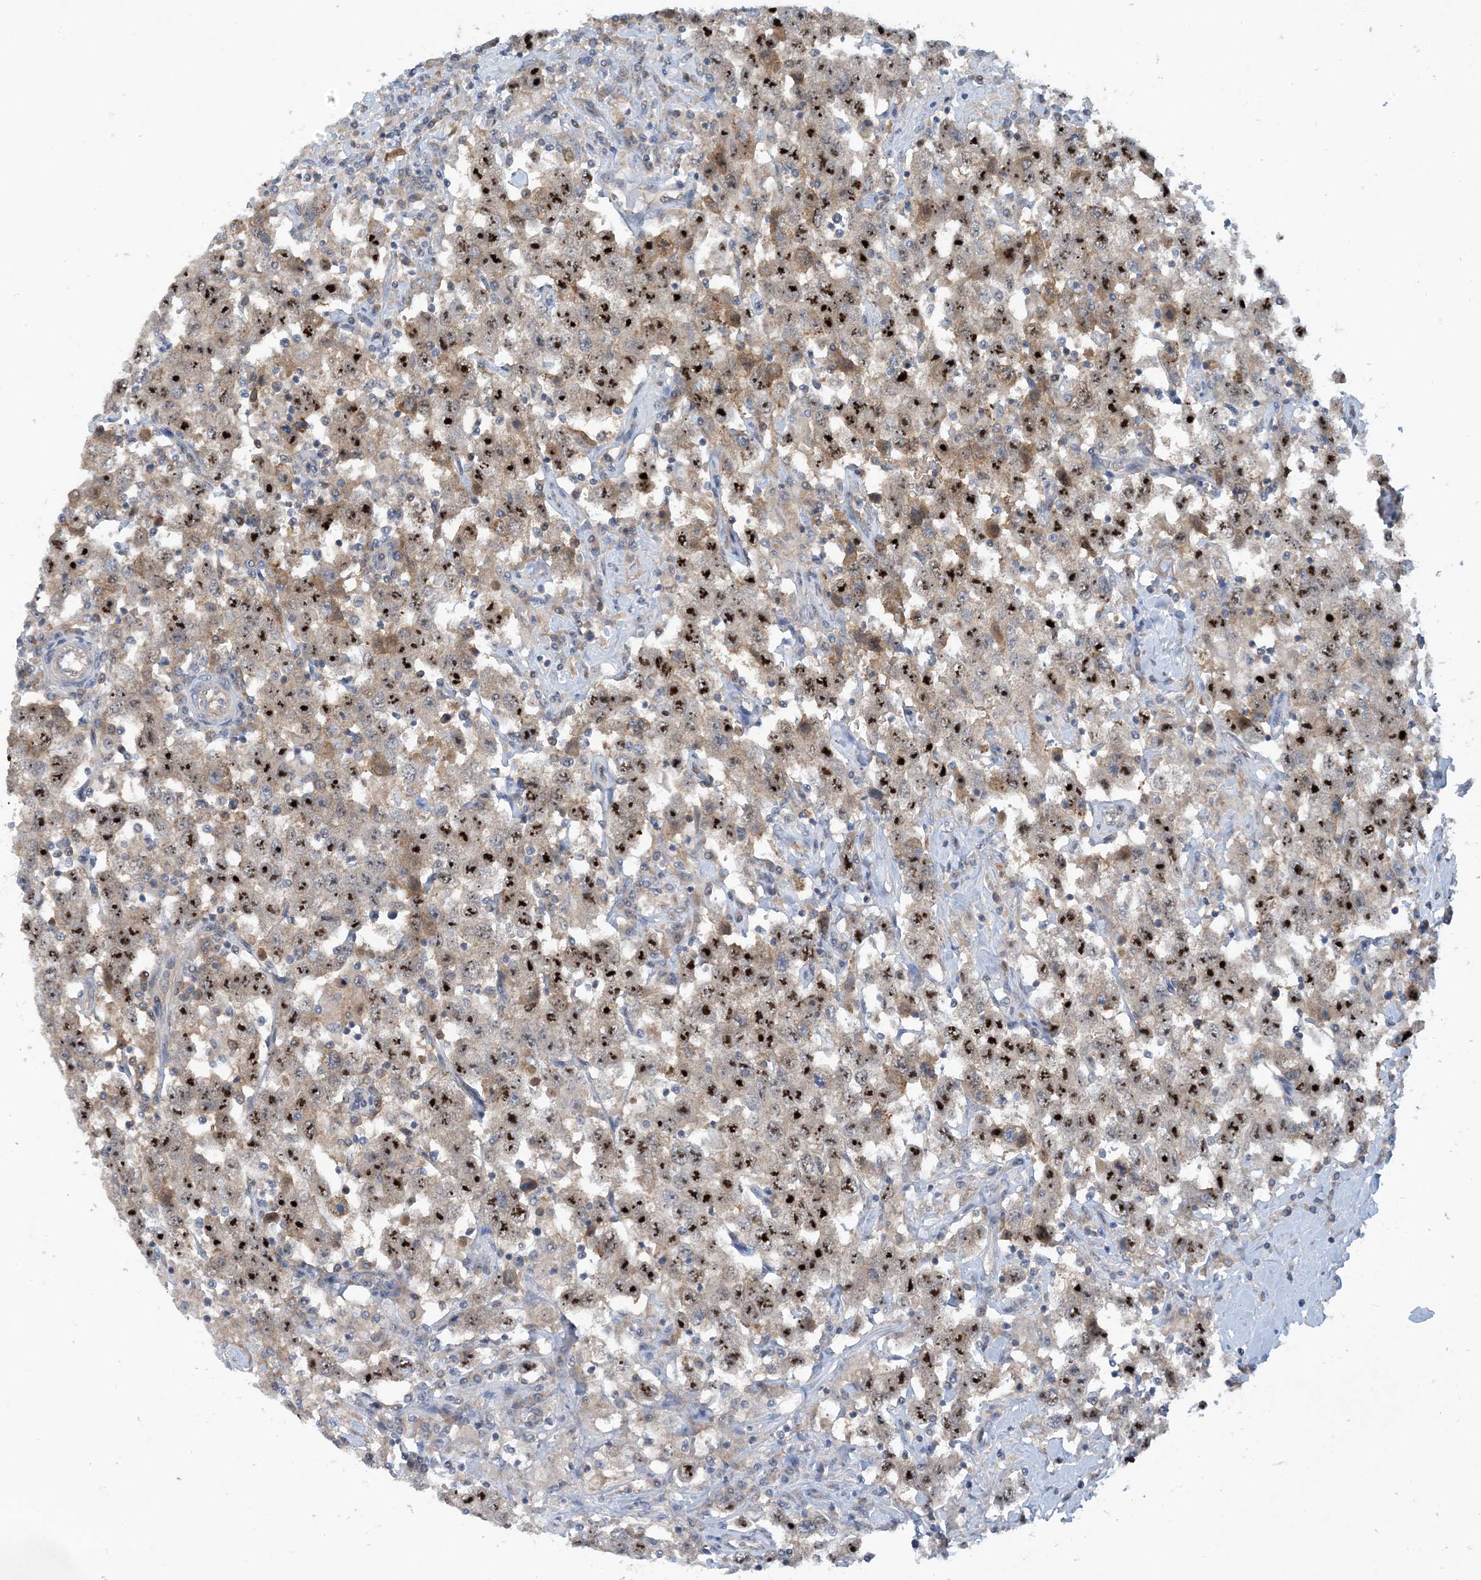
{"staining": {"intensity": "strong", "quantity": ">75%", "location": "nuclear"}, "tissue": "testis cancer", "cell_type": "Tumor cells", "image_type": "cancer", "snomed": [{"axis": "morphology", "description": "Seminoma, NOS"}, {"axis": "topography", "description": "Testis"}], "caption": "Strong nuclear staining for a protein is present in approximately >75% of tumor cells of seminoma (testis) using immunohistochemistry.", "gene": "UBE2E1", "patient": {"sex": "male", "age": 41}}